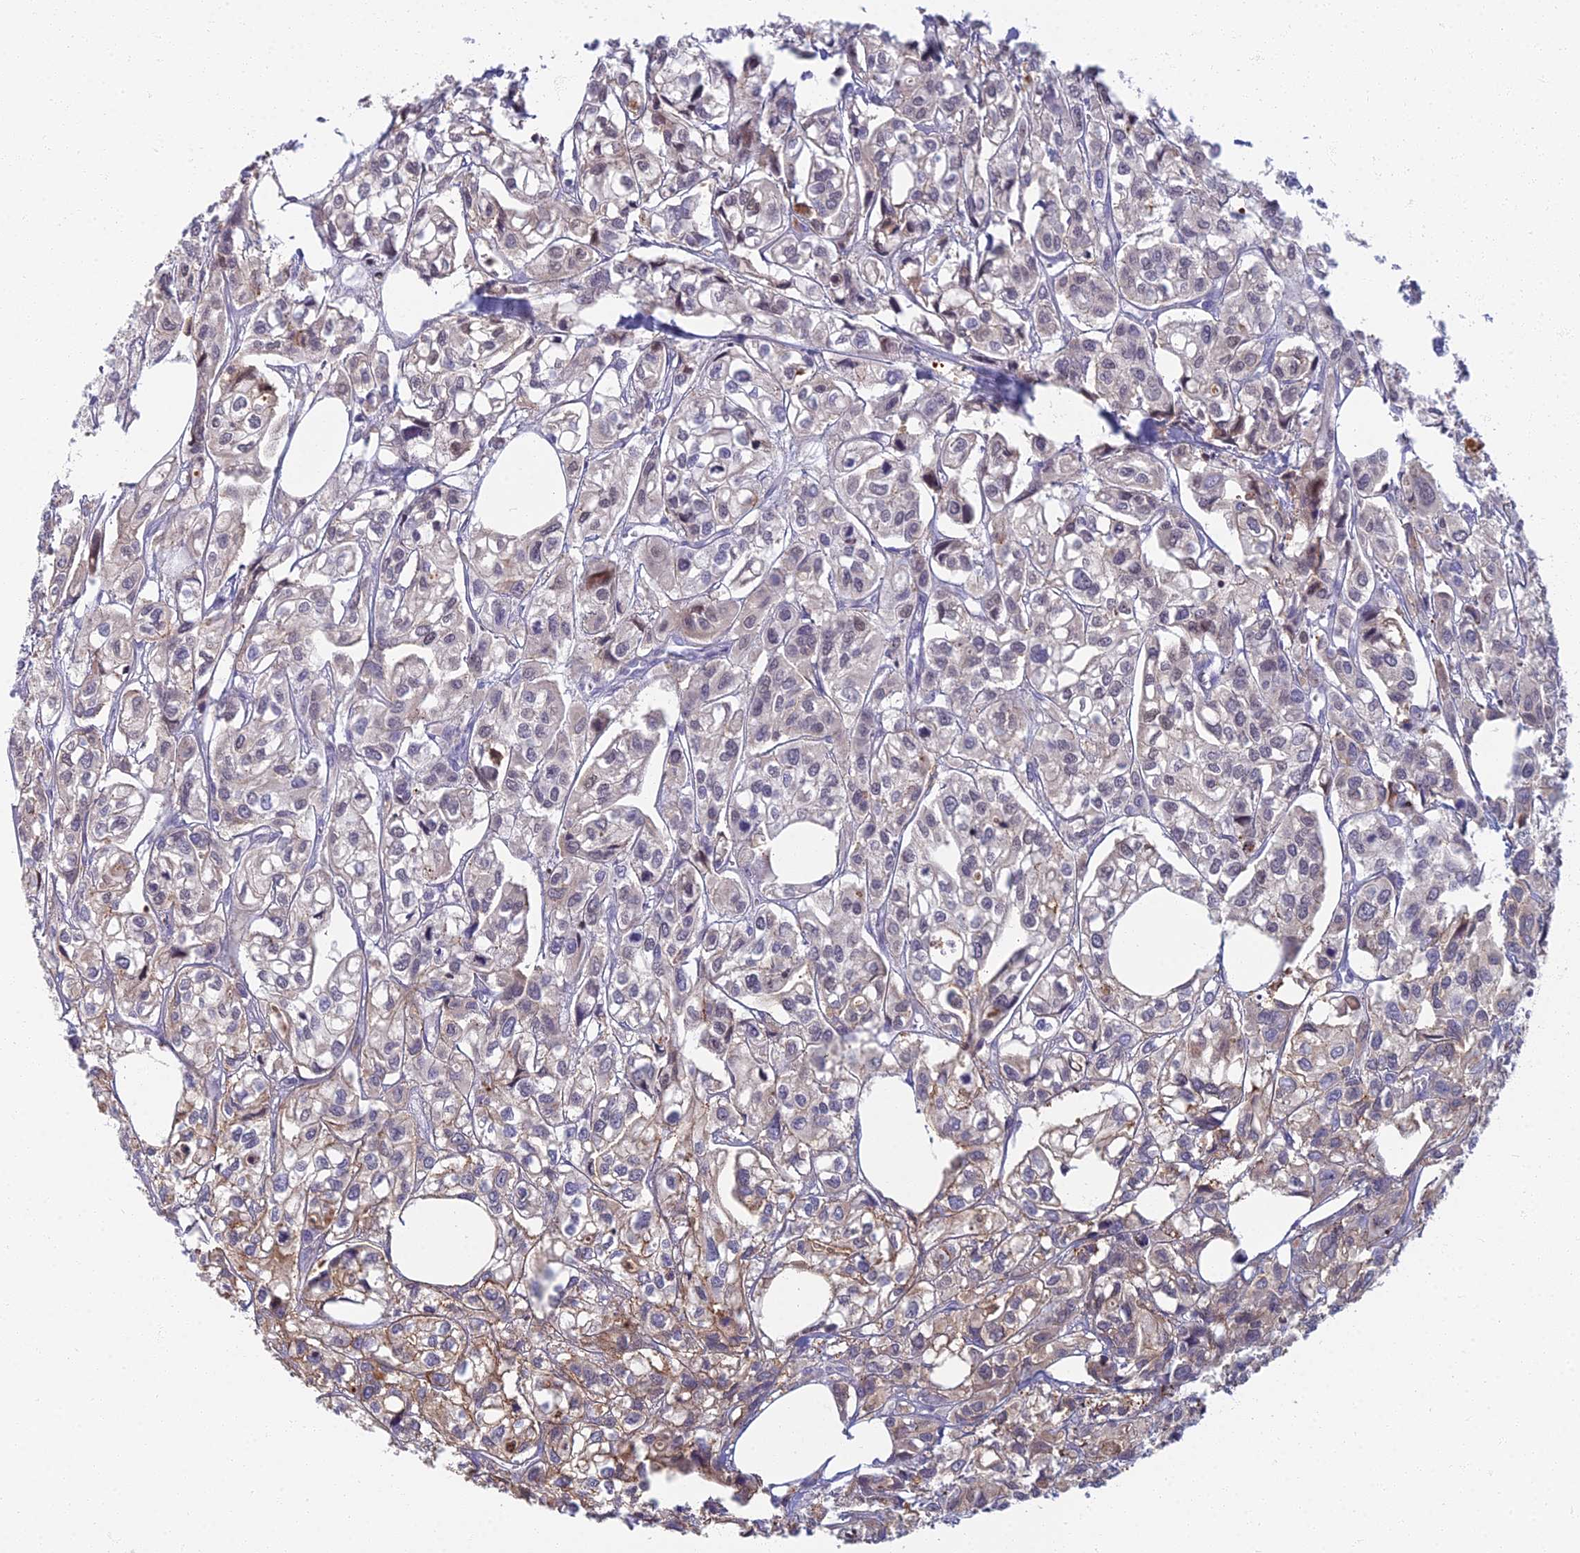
{"staining": {"intensity": "weak", "quantity": "<25%", "location": "cytoplasmic/membranous"}, "tissue": "urothelial cancer", "cell_type": "Tumor cells", "image_type": "cancer", "snomed": [{"axis": "morphology", "description": "Urothelial carcinoma, High grade"}, {"axis": "topography", "description": "Urinary bladder"}], "caption": "An image of human urothelial cancer is negative for staining in tumor cells.", "gene": "CHMP4B", "patient": {"sex": "male", "age": 67}}